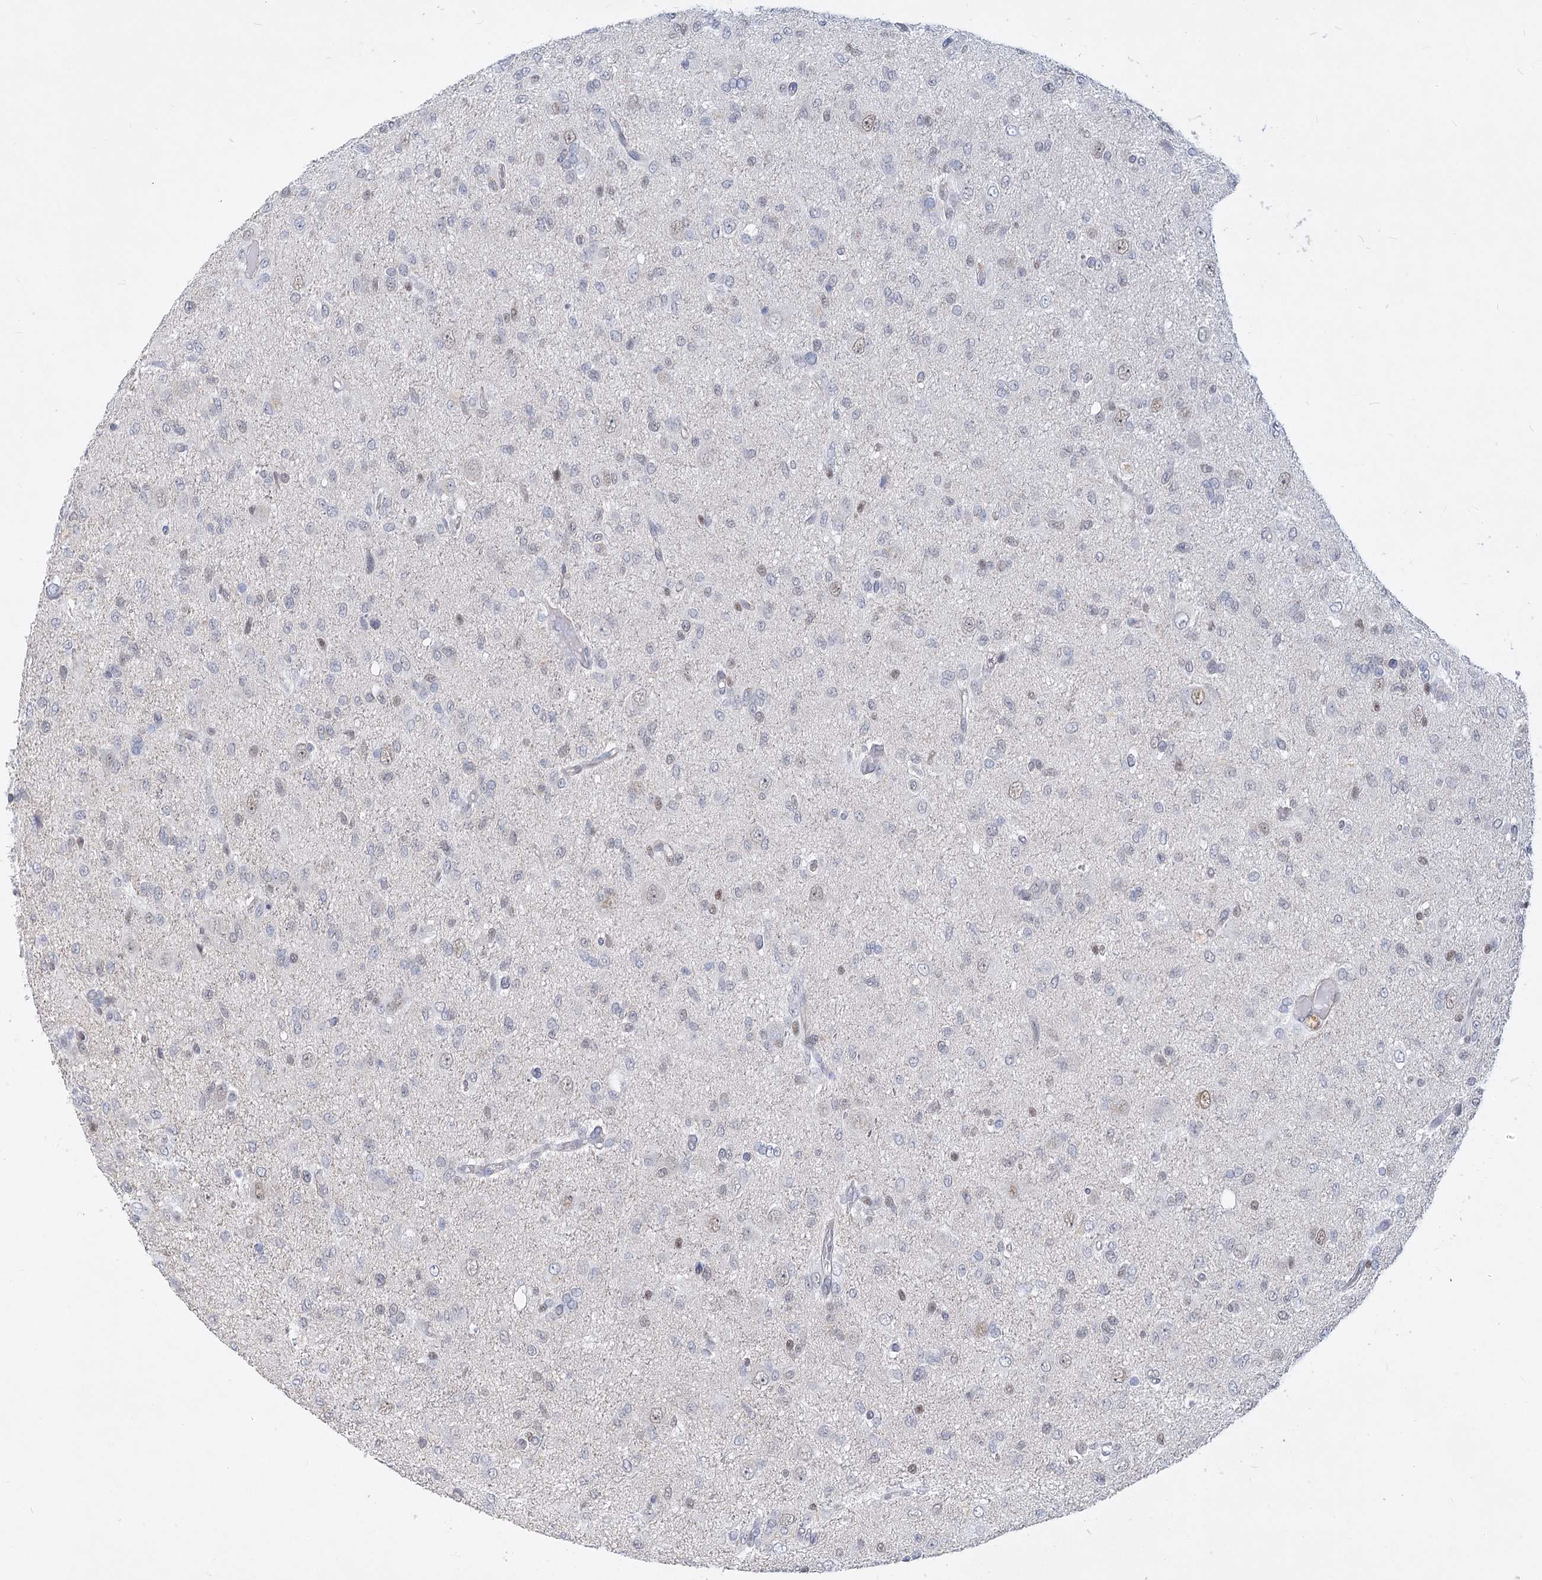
{"staining": {"intensity": "negative", "quantity": "none", "location": "none"}, "tissue": "glioma", "cell_type": "Tumor cells", "image_type": "cancer", "snomed": [{"axis": "morphology", "description": "Glioma, malignant, High grade"}, {"axis": "topography", "description": "Brain"}], "caption": "Human glioma stained for a protein using IHC demonstrates no positivity in tumor cells.", "gene": "ARSI", "patient": {"sex": "female", "age": 59}}